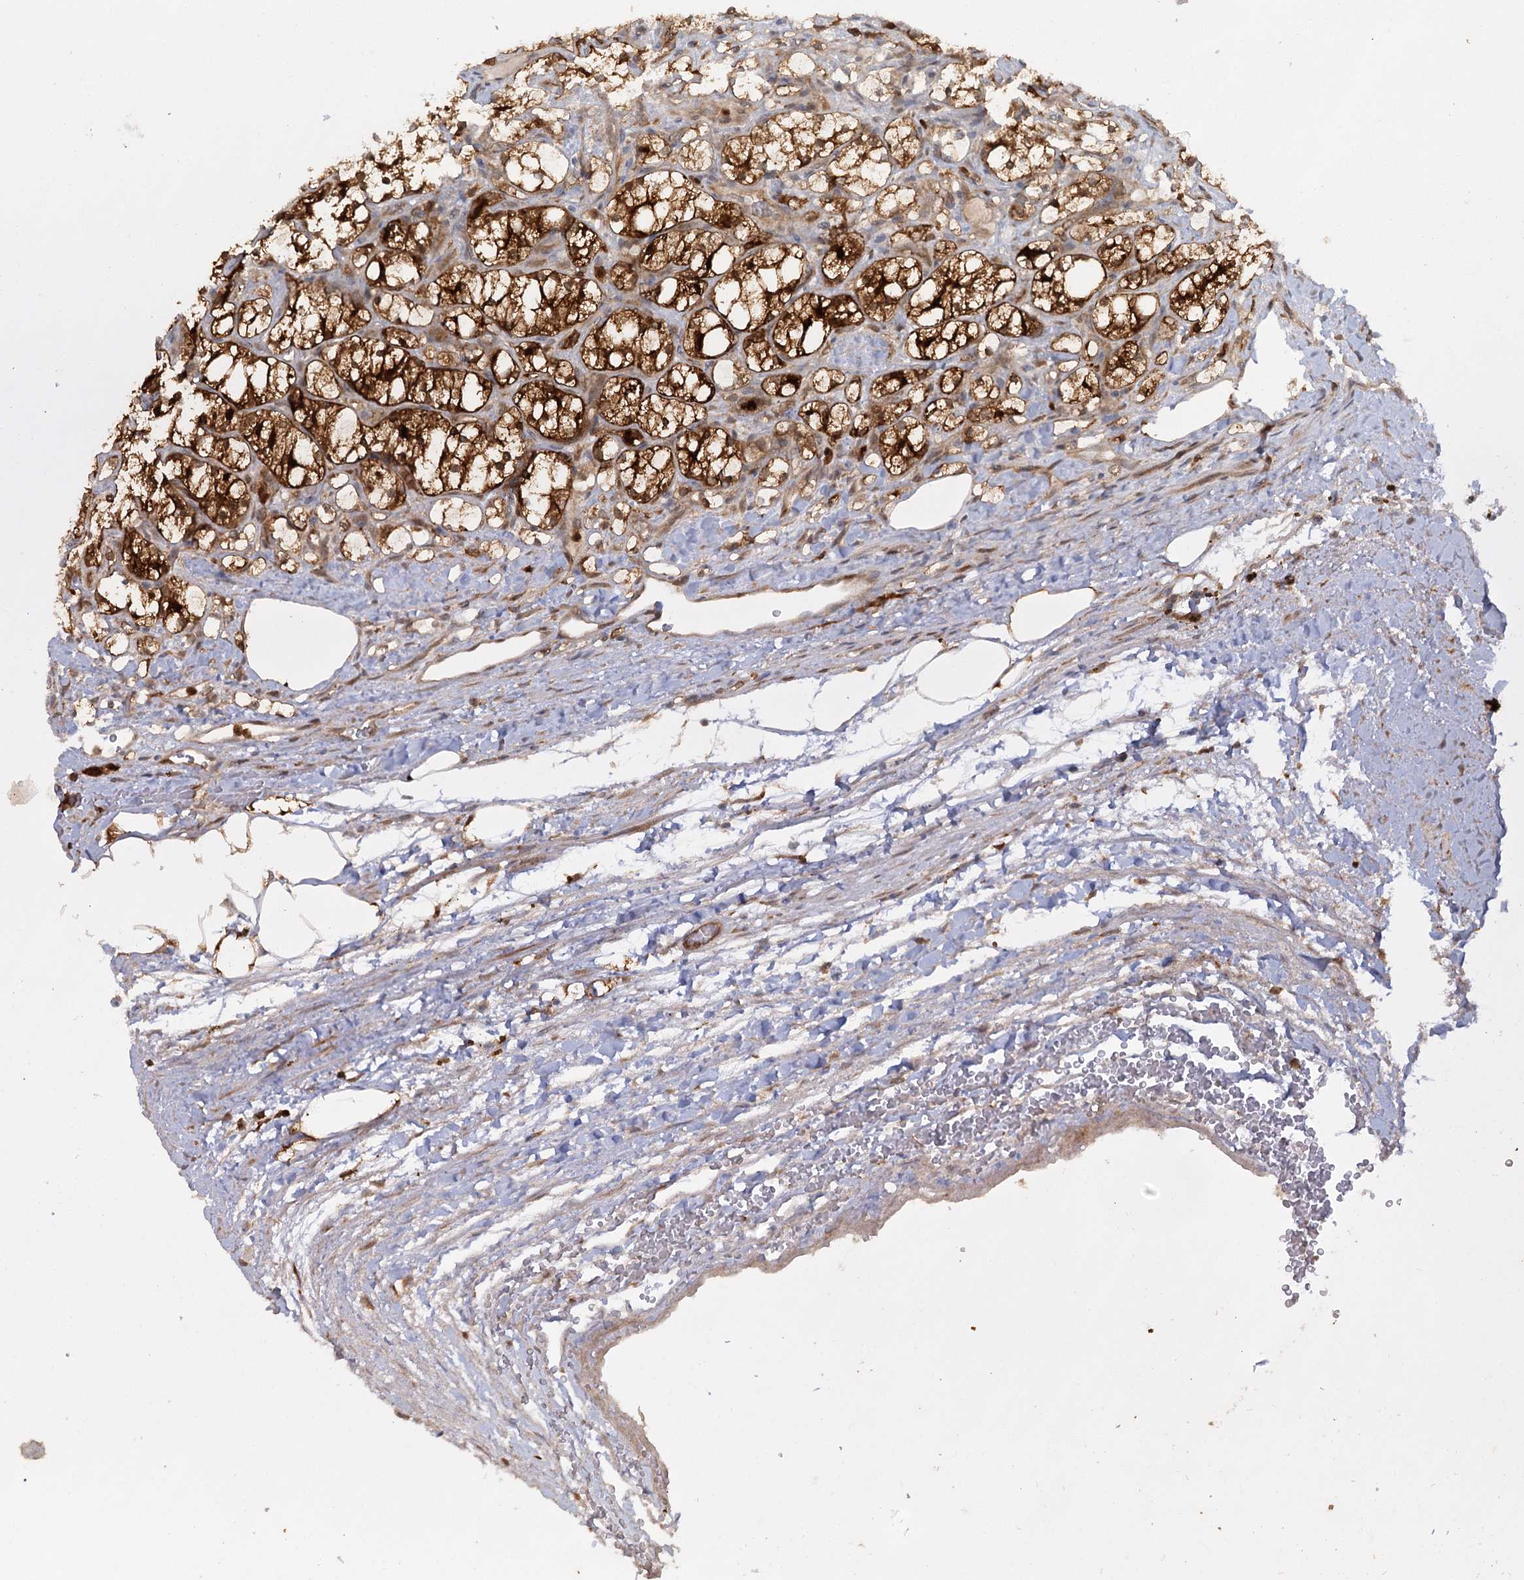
{"staining": {"intensity": "strong", "quantity": ">75%", "location": "cytoplasmic/membranous"}, "tissue": "renal cancer", "cell_type": "Tumor cells", "image_type": "cancer", "snomed": [{"axis": "morphology", "description": "Adenocarcinoma, NOS"}, {"axis": "topography", "description": "Kidney"}], "caption": "Immunohistochemistry (IHC) image of neoplastic tissue: human adenocarcinoma (renal) stained using immunohistochemistry shows high levels of strong protein expression localized specifically in the cytoplasmic/membranous of tumor cells, appearing as a cytoplasmic/membranous brown color.", "gene": "GBE1", "patient": {"sex": "female", "age": 69}}